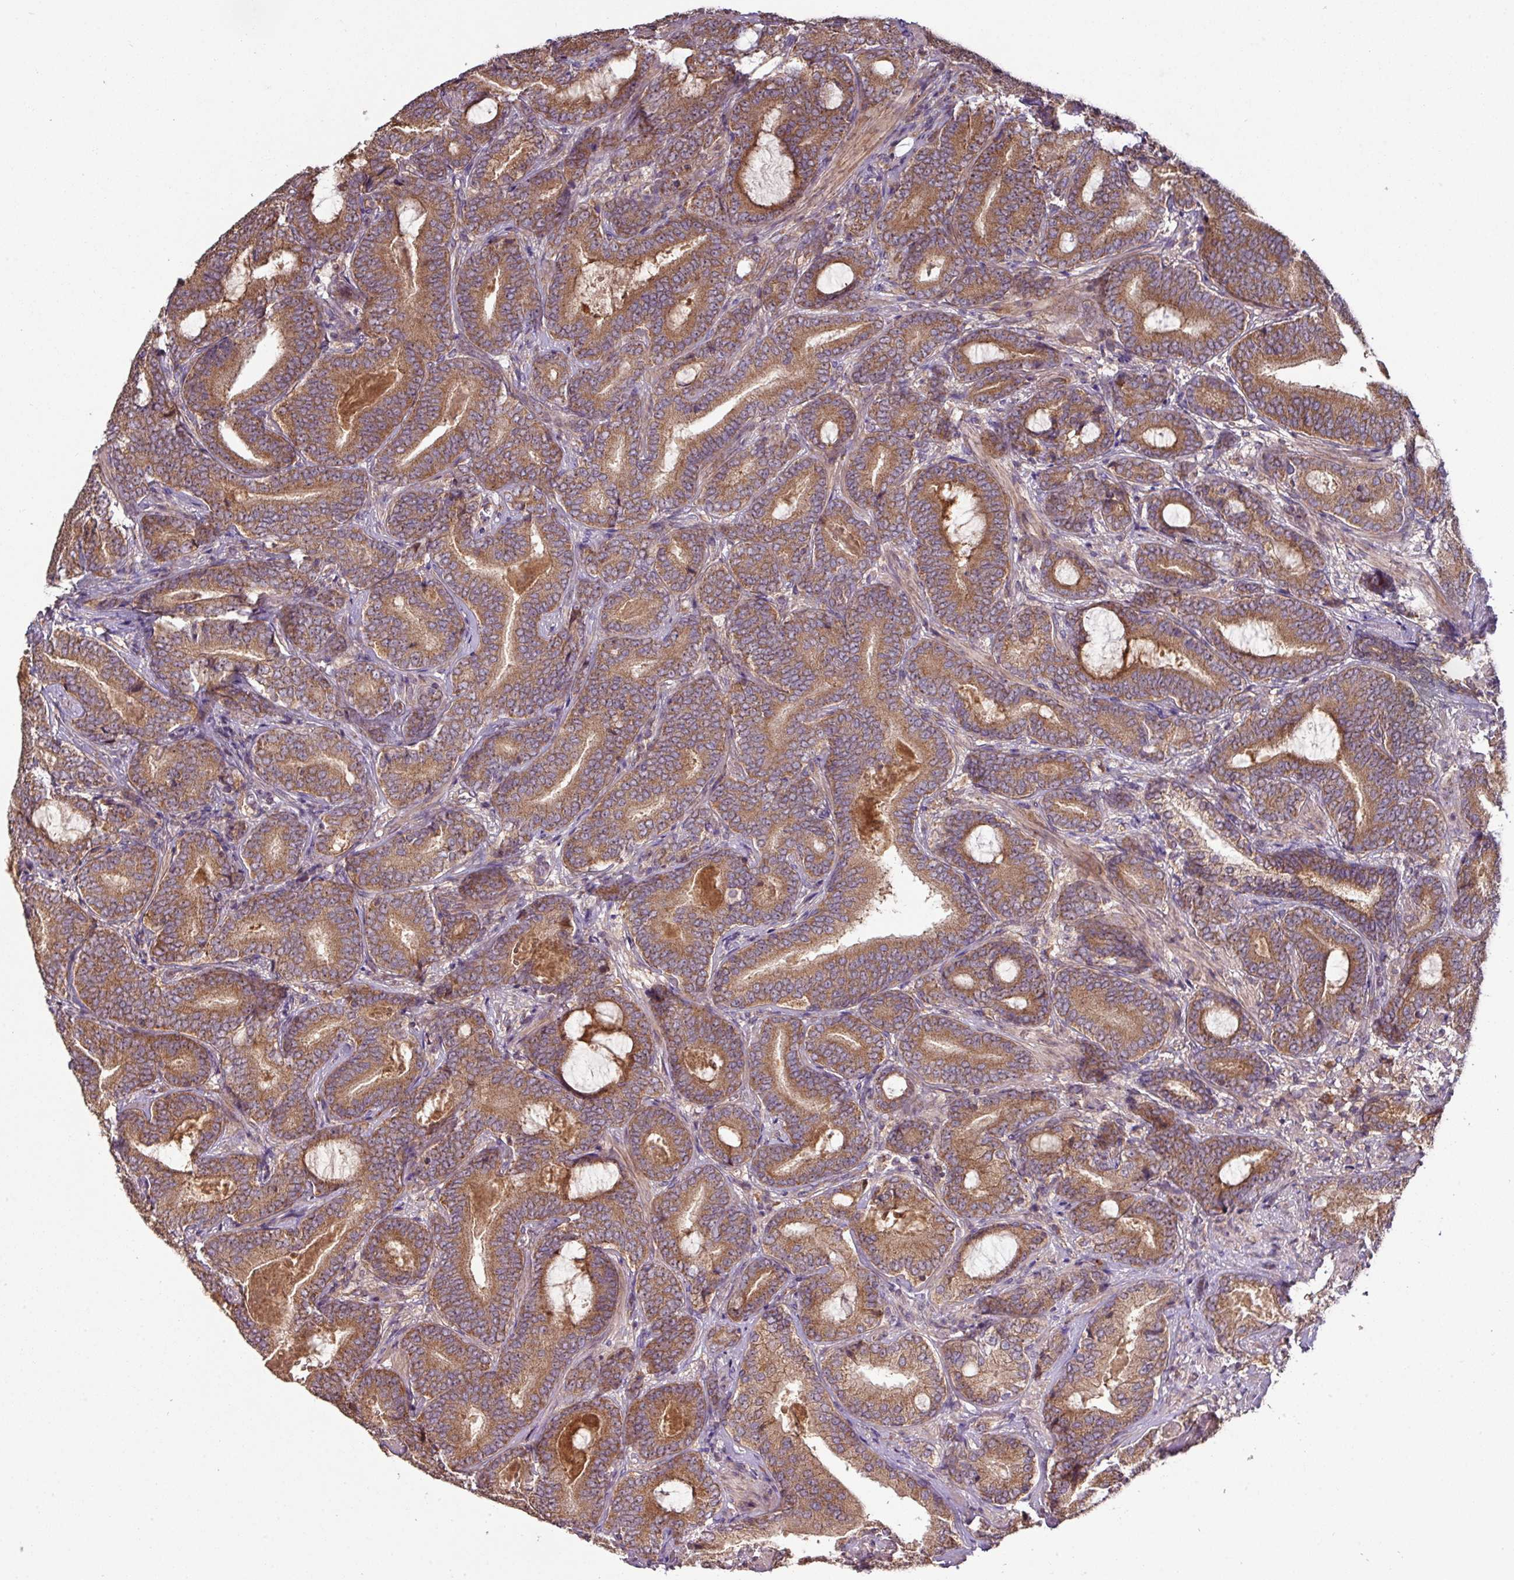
{"staining": {"intensity": "moderate", "quantity": ">75%", "location": "cytoplasmic/membranous"}, "tissue": "prostate cancer", "cell_type": "Tumor cells", "image_type": "cancer", "snomed": [{"axis": "morphology", "description": "Adenocarcinoma, Low grade"}, {"axis": "topography", "description": "Prostate and seminal vesicle, NOS"}], "caption": "Prostate cancer (low-grade adenocarcinoma) stained for a protein demonstrates moderate cytoplasmic/membranous positivity in tumor cells.", "gene": "MRRF", "patient": {"sex": "male", "age": 61}}